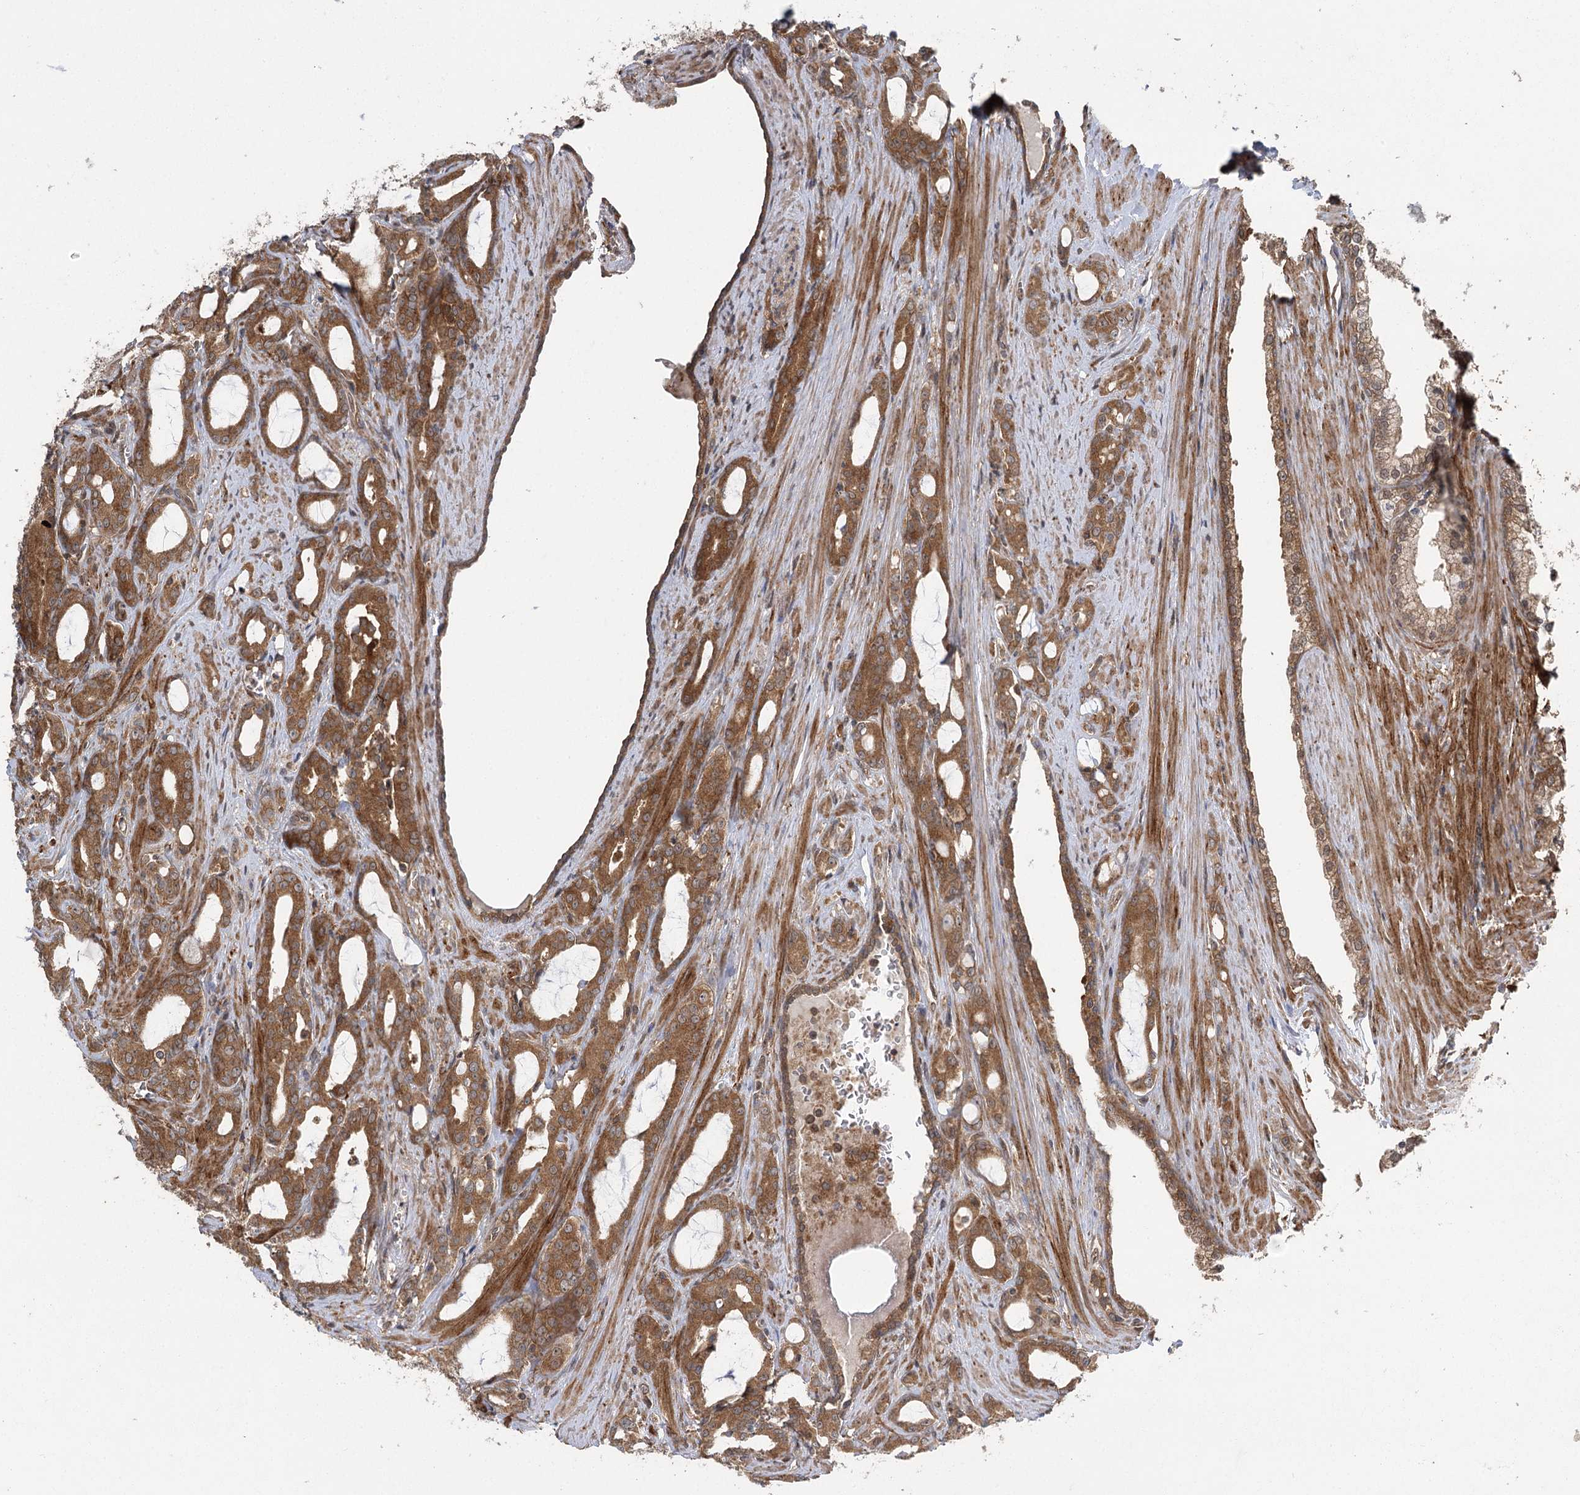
{"staining": {"intensity": "moderate", "quantity": ">75%", "location": "cytoplasmic/membranous"}, "tissue": "prostate cancer", "cell_type": "Tumor cells", "image_type": "cancer", "snomed": [{"axis": "morphology", "description": "Adenocarcinoma, High grade"}, {"axis": "topography", "description": "Prostate"}], "caption": "This image reveals prostate adenocarcinoma (high-grade) stained with IHC to label a protein in brown. The cytoplasmic/membranous of tumor cells show moderate positivity for the protein. Nuclei are counter-stained blue.", "gene": "C12orf4", "patient": {"sex": "male", "age": 72}}